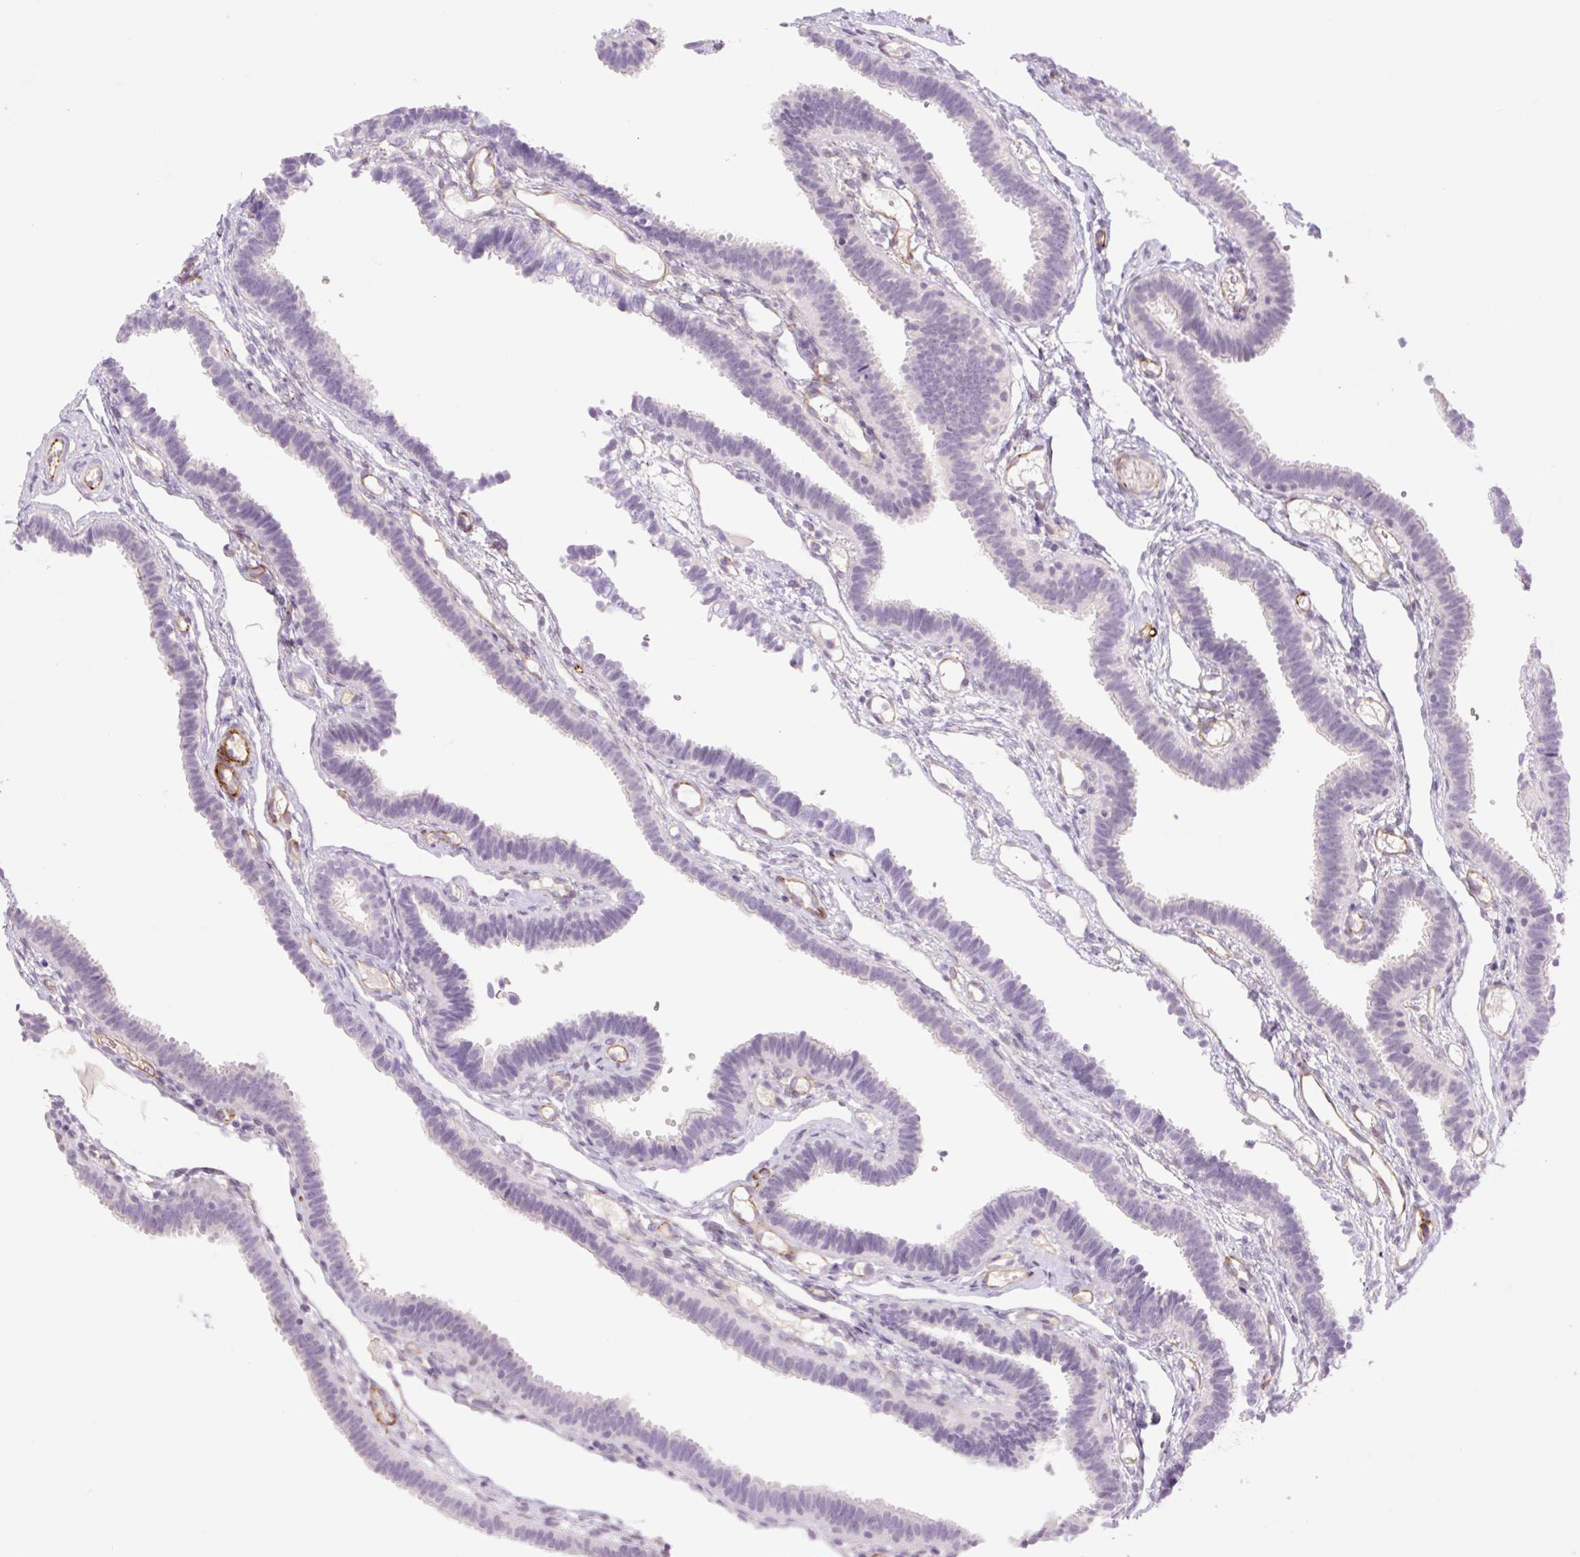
{"staining": {"intensity": "negative", "quantity": "none", "location": "none"}, "tissue": "fallopian tube", "cell_type": "Glandular cells", "image_type": "normal", "snomed": [{"axis": "morphology", "description": "Normal tissue, NOS"}, {"axis": "topography", "description": "Fallopian tube"}], "caption": "Immunohistochemistry of normal human fallopian tube displays no expression in glandular cells. (Stains: DAB immunohistochemistry with hematoxylin counter stain, Microscopy: brightfield microscopy at high magnification).", "gene": "ZFYVE21", "patient": {"sex": "female", "age": 37}}